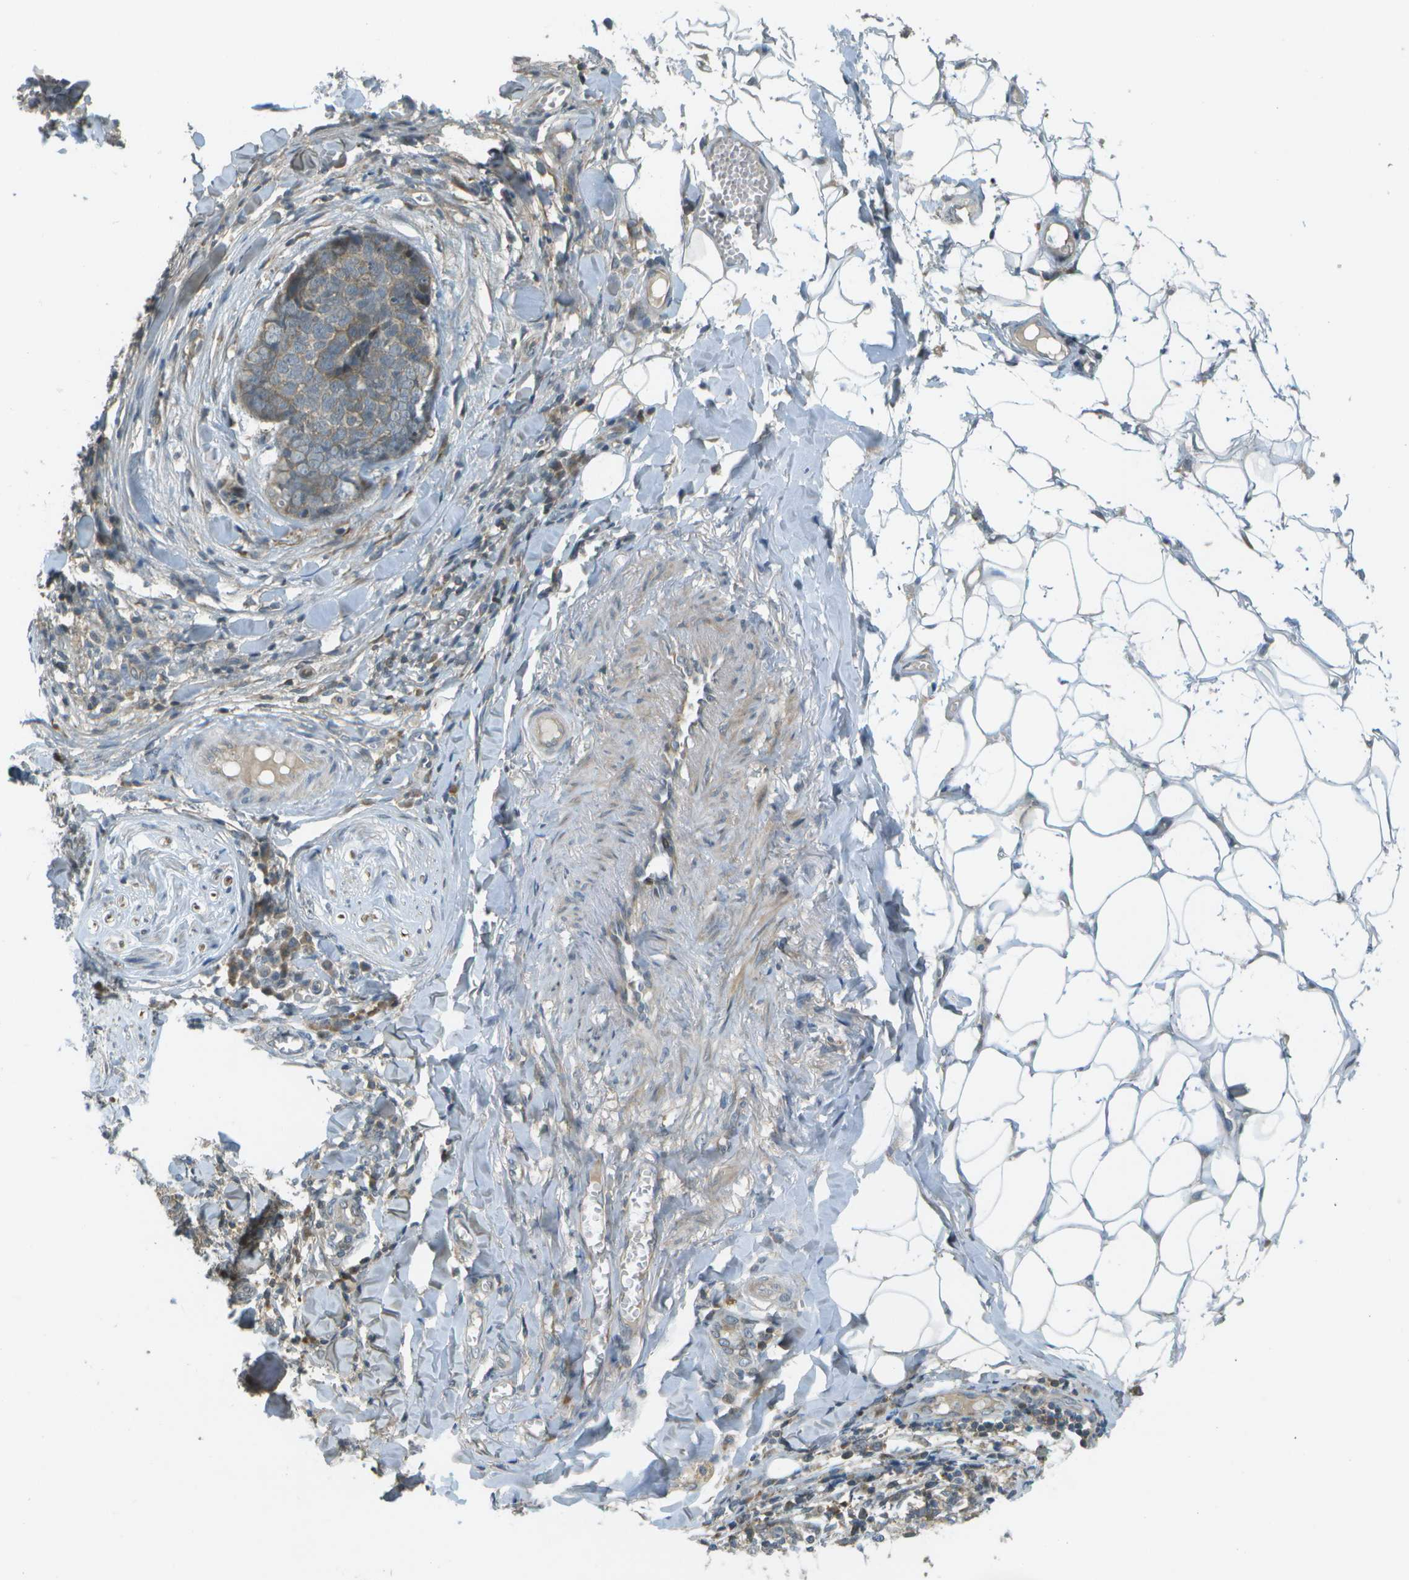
{"staining": {"intensity": "weak", "quantity": ">75%", "location": "cytoplasmic/membranous"}, "tissue": "skin cancer", "cell_type": "Tumor cells", "image_type": "cancer", "snomed": [{"axis": "morphology", "description": "Basal cell carcinoma"}, {"axis": "topography", "description": "Skin"}], "caption": "Immunohistochemistry (IHC) of human skin basal cell carcinoma reveals low levels of weak cytoplasmic/membranous expression in about >75% of tumor cells.", "gene": "WNK2", "patient": {"sex": "male", "age": 84}}